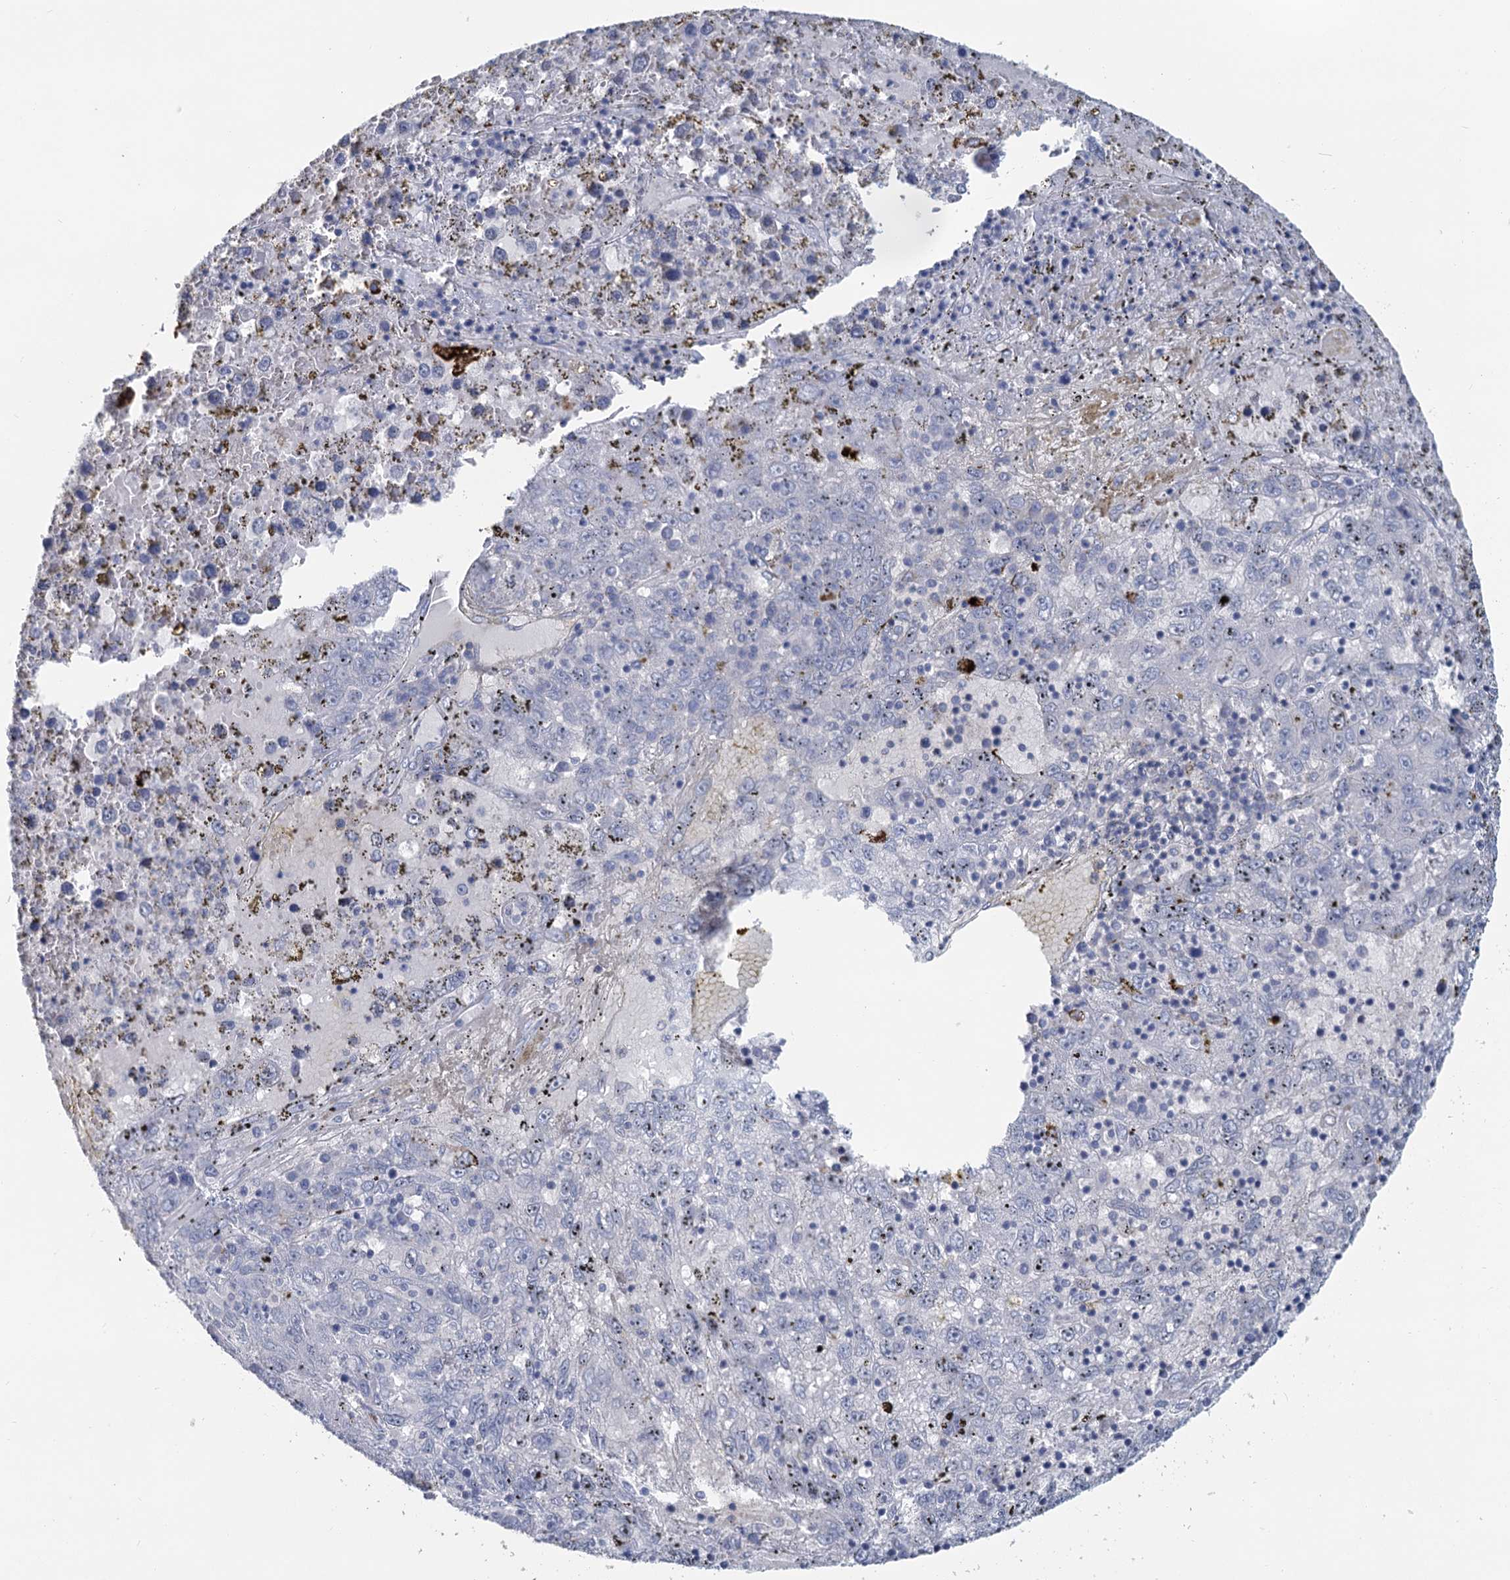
{"staining": {"intensity": "negative", "quantity": "none", "location": "none"}, "tissue": "liver cancer", "cell_type": "Tumor cells", "image_type": "cancer", "snomed": [{"axis": "morphology", "description": "Carcinoma, Hepatocellular, NOS"}, {"axis": "topography", "description": "Liver"}], "caption": "The micrograph shows no staining of tumor cells in liver cancer.", "gene": "CHGA", "patient": {"sex": "male", "age": 49}}